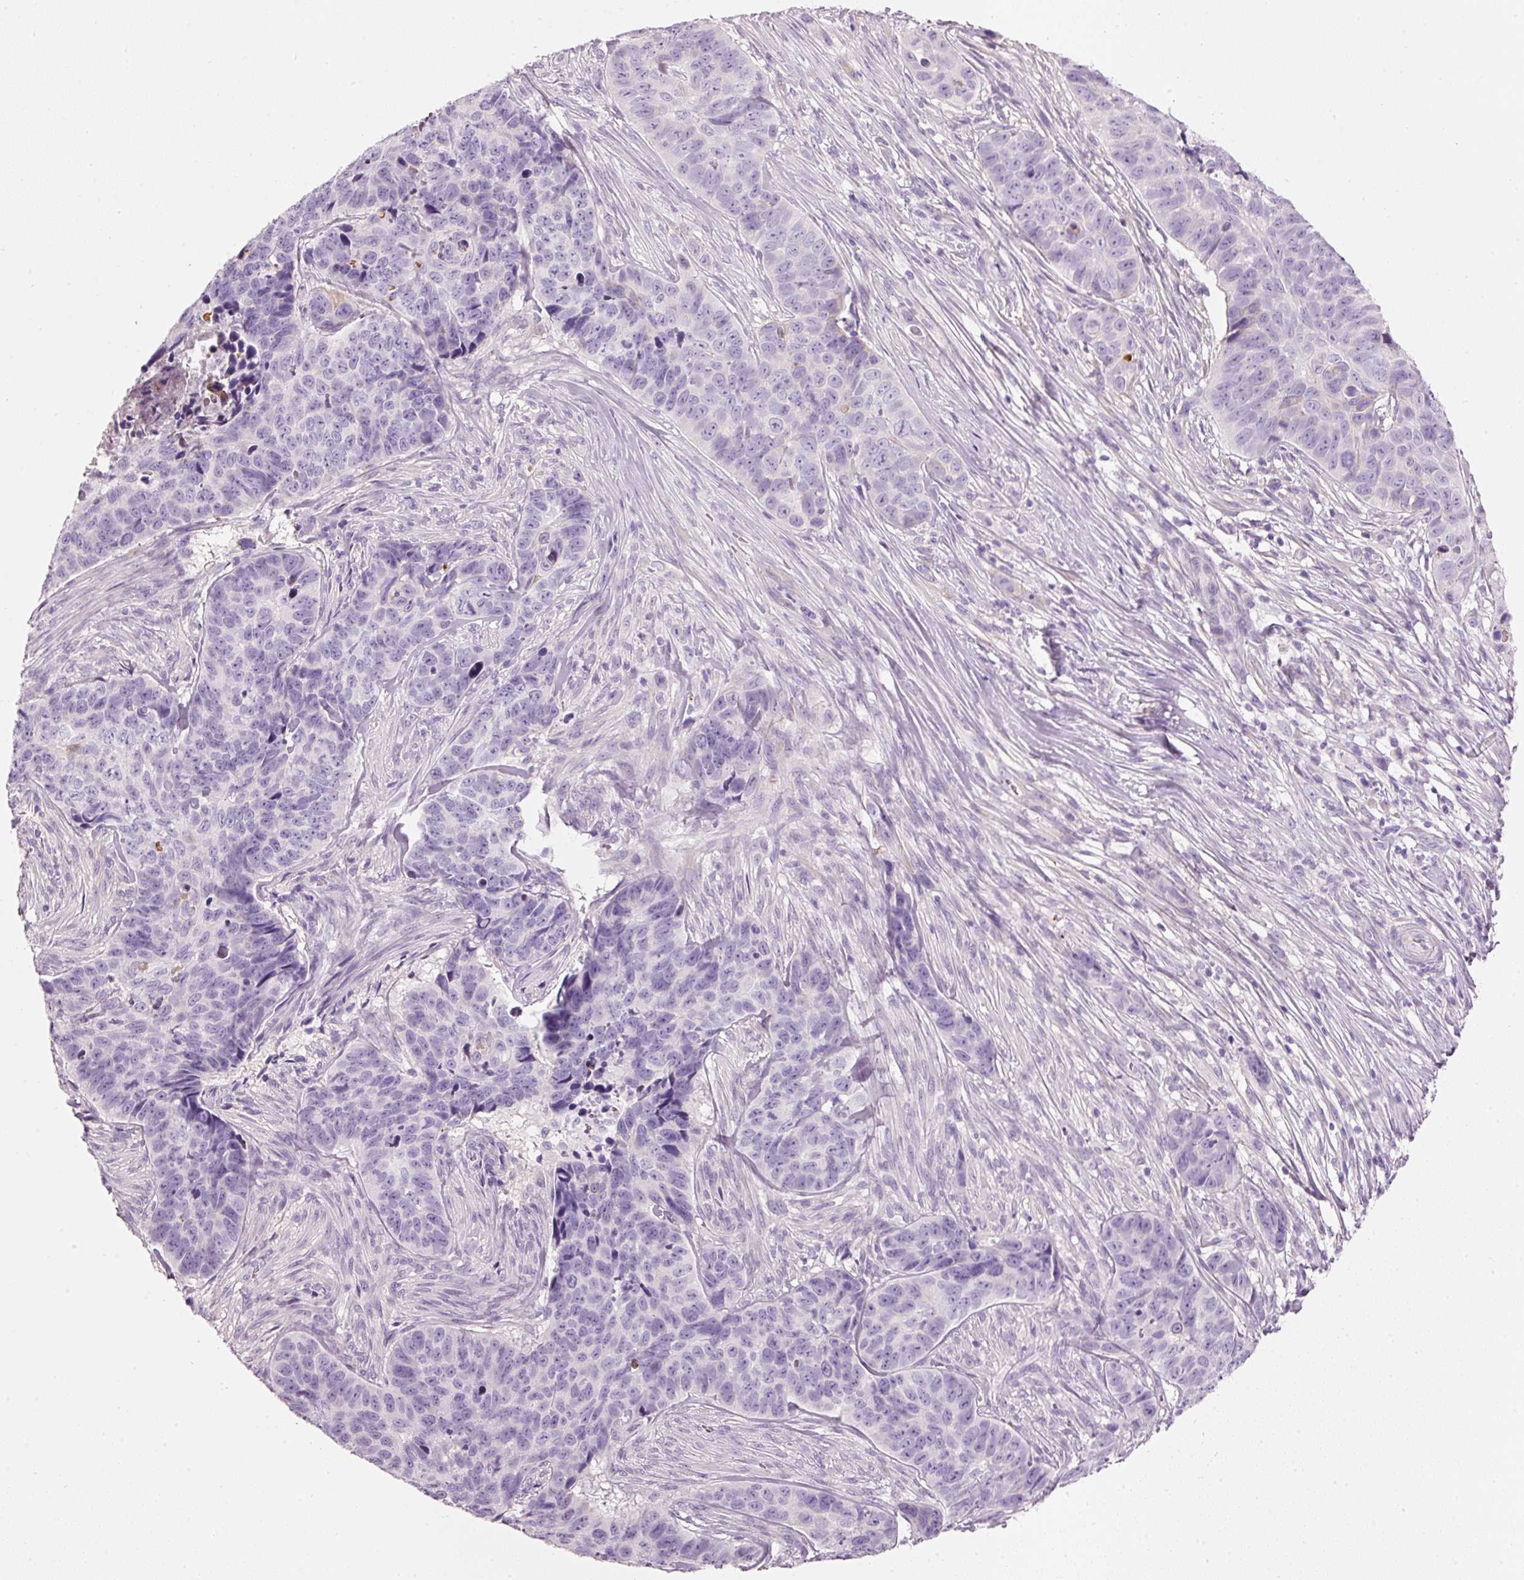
{"staining": {"intensity": "negative", "quantity": "none", "location": "none"}, "tissue": "skin cancer", "cell_type": "Tumor cells", "image_type": "cancer", "snomed": [{"axis": "morphology", "description": "Basal cell carcinoma"}, {"axis": "topography", "description": "Skin"}], "caption": "Image shows no significant protein expression in tumor cells of skin cancer (basal cell carcinoma). (Brightfield microscopy of DAB immunohistochemistry at high magnification).", "gene": "PDXDC1", "patient": {"sex": "female", "age": 82}}